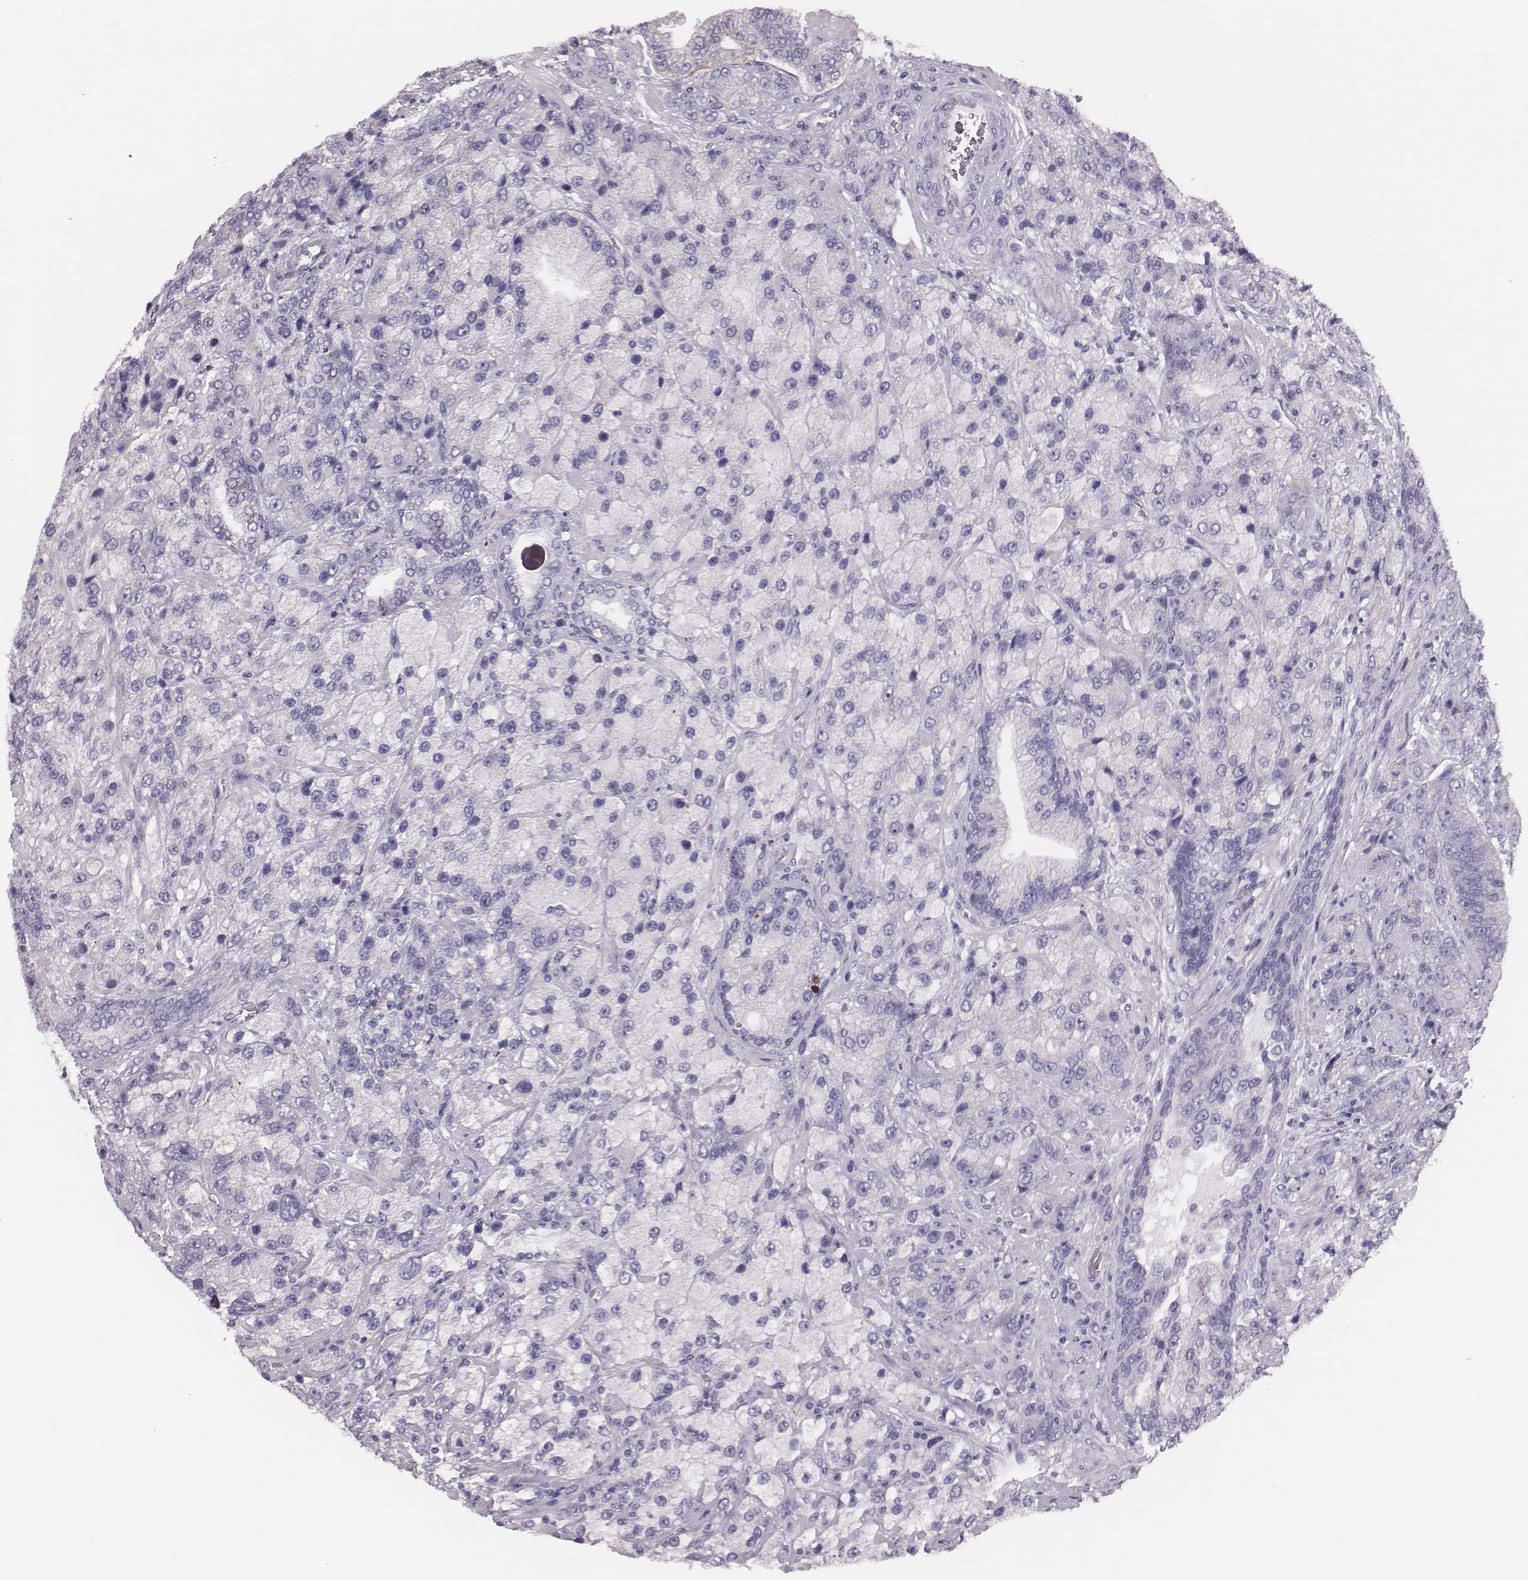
{"staining": {"intensity": "negative", "quantity": "none", "location": "none"}, "tissue": "prostate cancer", "cell_type": "Tumor cells", "image_type": "cancer", "snomed": [{"axis": "morphology", "description": "Adenocarcinoma, NOS"}, {"axis": "topography", "description": "Prostate"}], "caption": "Immunohistochemical staining of prostate cancer (adenocarcinoma) displays no significant expression in tumor cells.", "gene": "ADGRF4", "patient": {"sex": "male", "age": 63}}